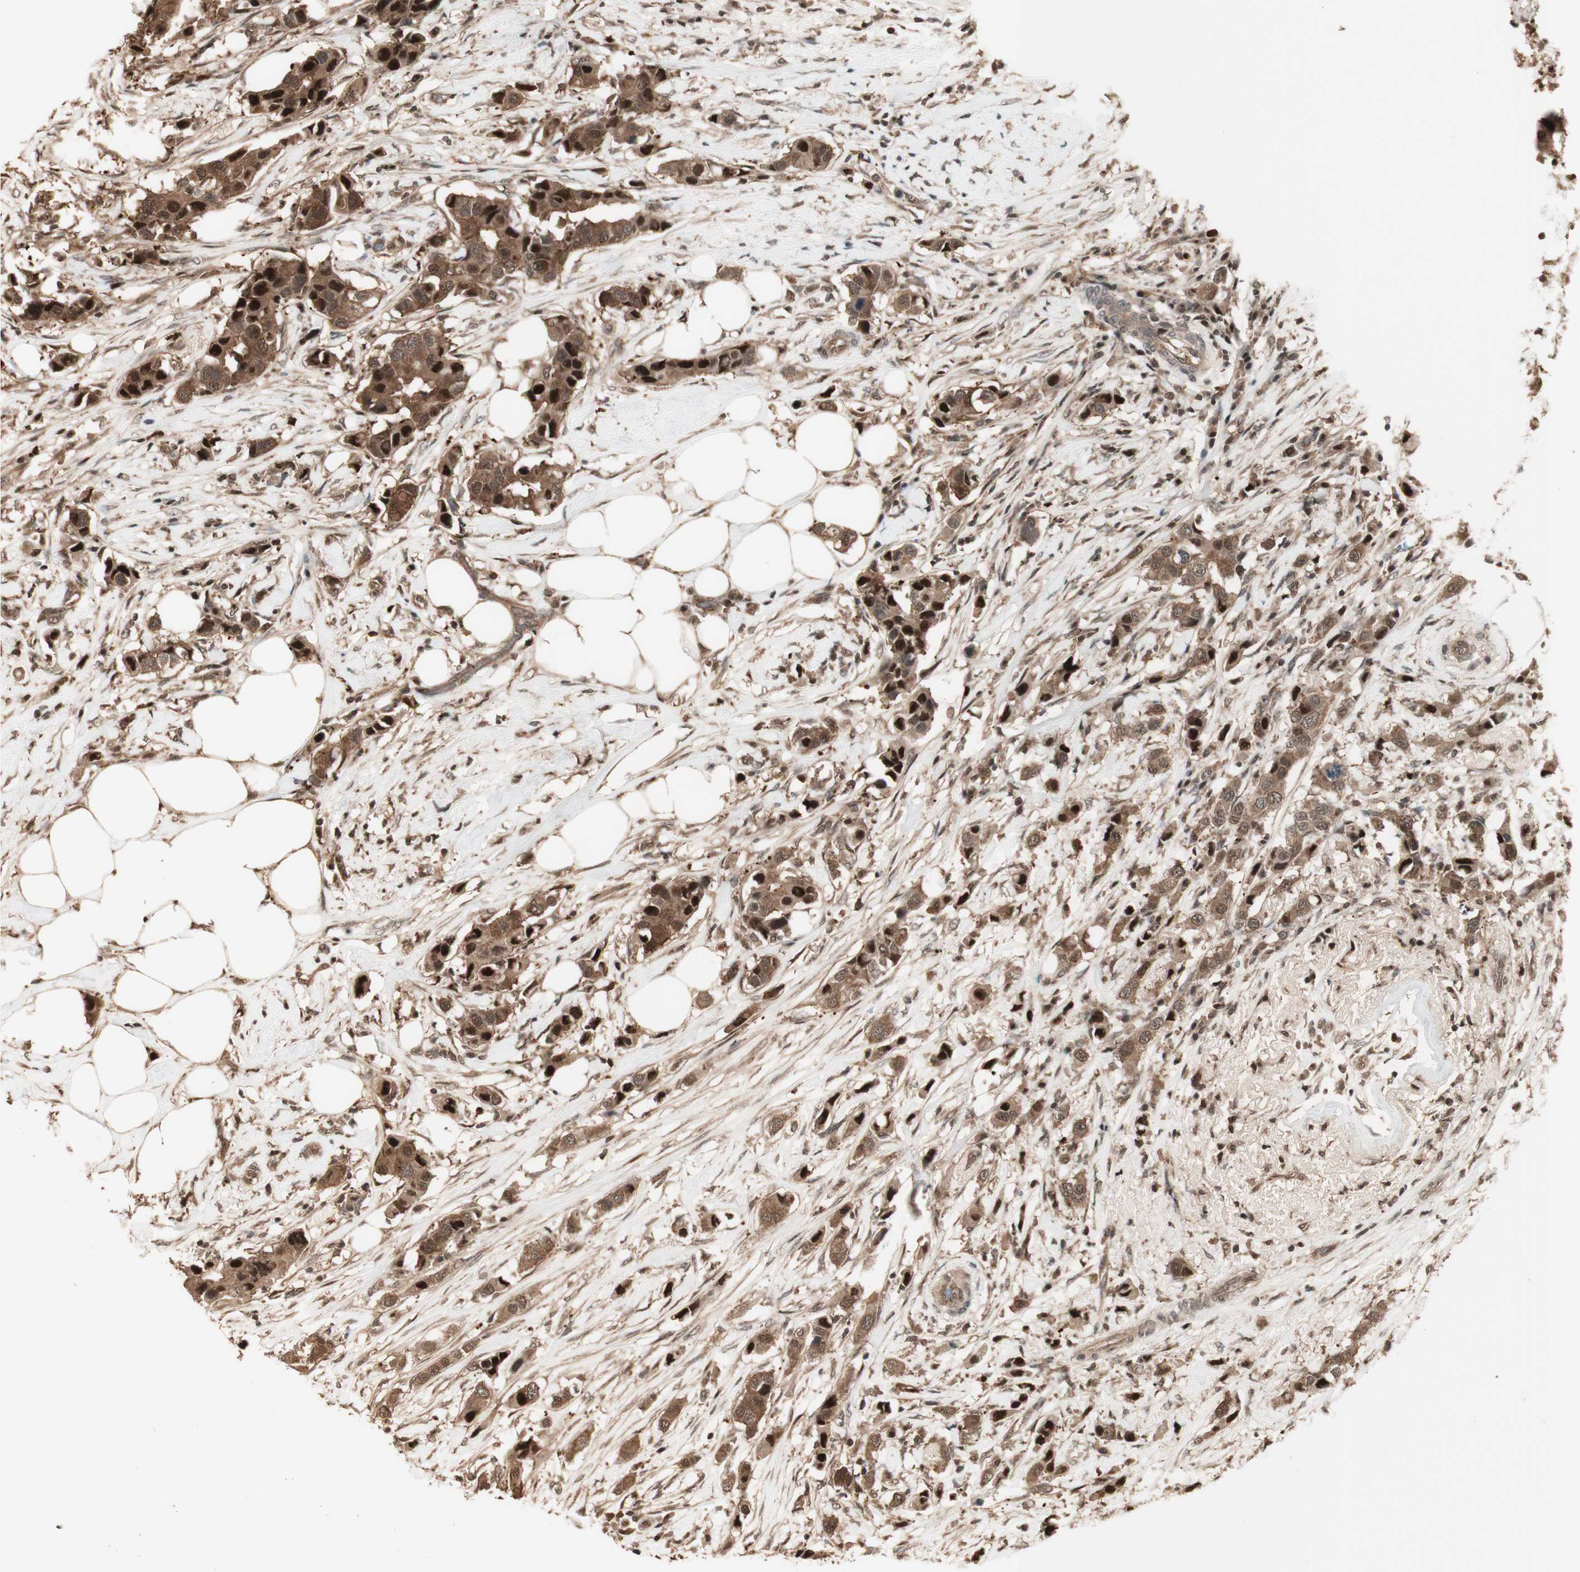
{"staining": {"intensity": "strong", "quantity": ">75%", "location": "cytoplasmic/membranous,nuclear"}, "tissue": "breast cancer", "cell_type": "Tumor cells", "image_type": "cancer", "snomed": [{"axis": "morphology", "description": "Normal tissue, NOS"}, {"axis": "morphology", "description": "Duct carcinoma"}, {"axis": "topography", "description": "Breast"}], "caption": "Immunohistochemical staining of intraductal carcinoma (breast) shows strong cytoplasmic/membranous and nuclear protein expression in approximately >75% of tumor cells.", "gene": "YWHAB", "patient": {"sex": "female", "age": 50}}